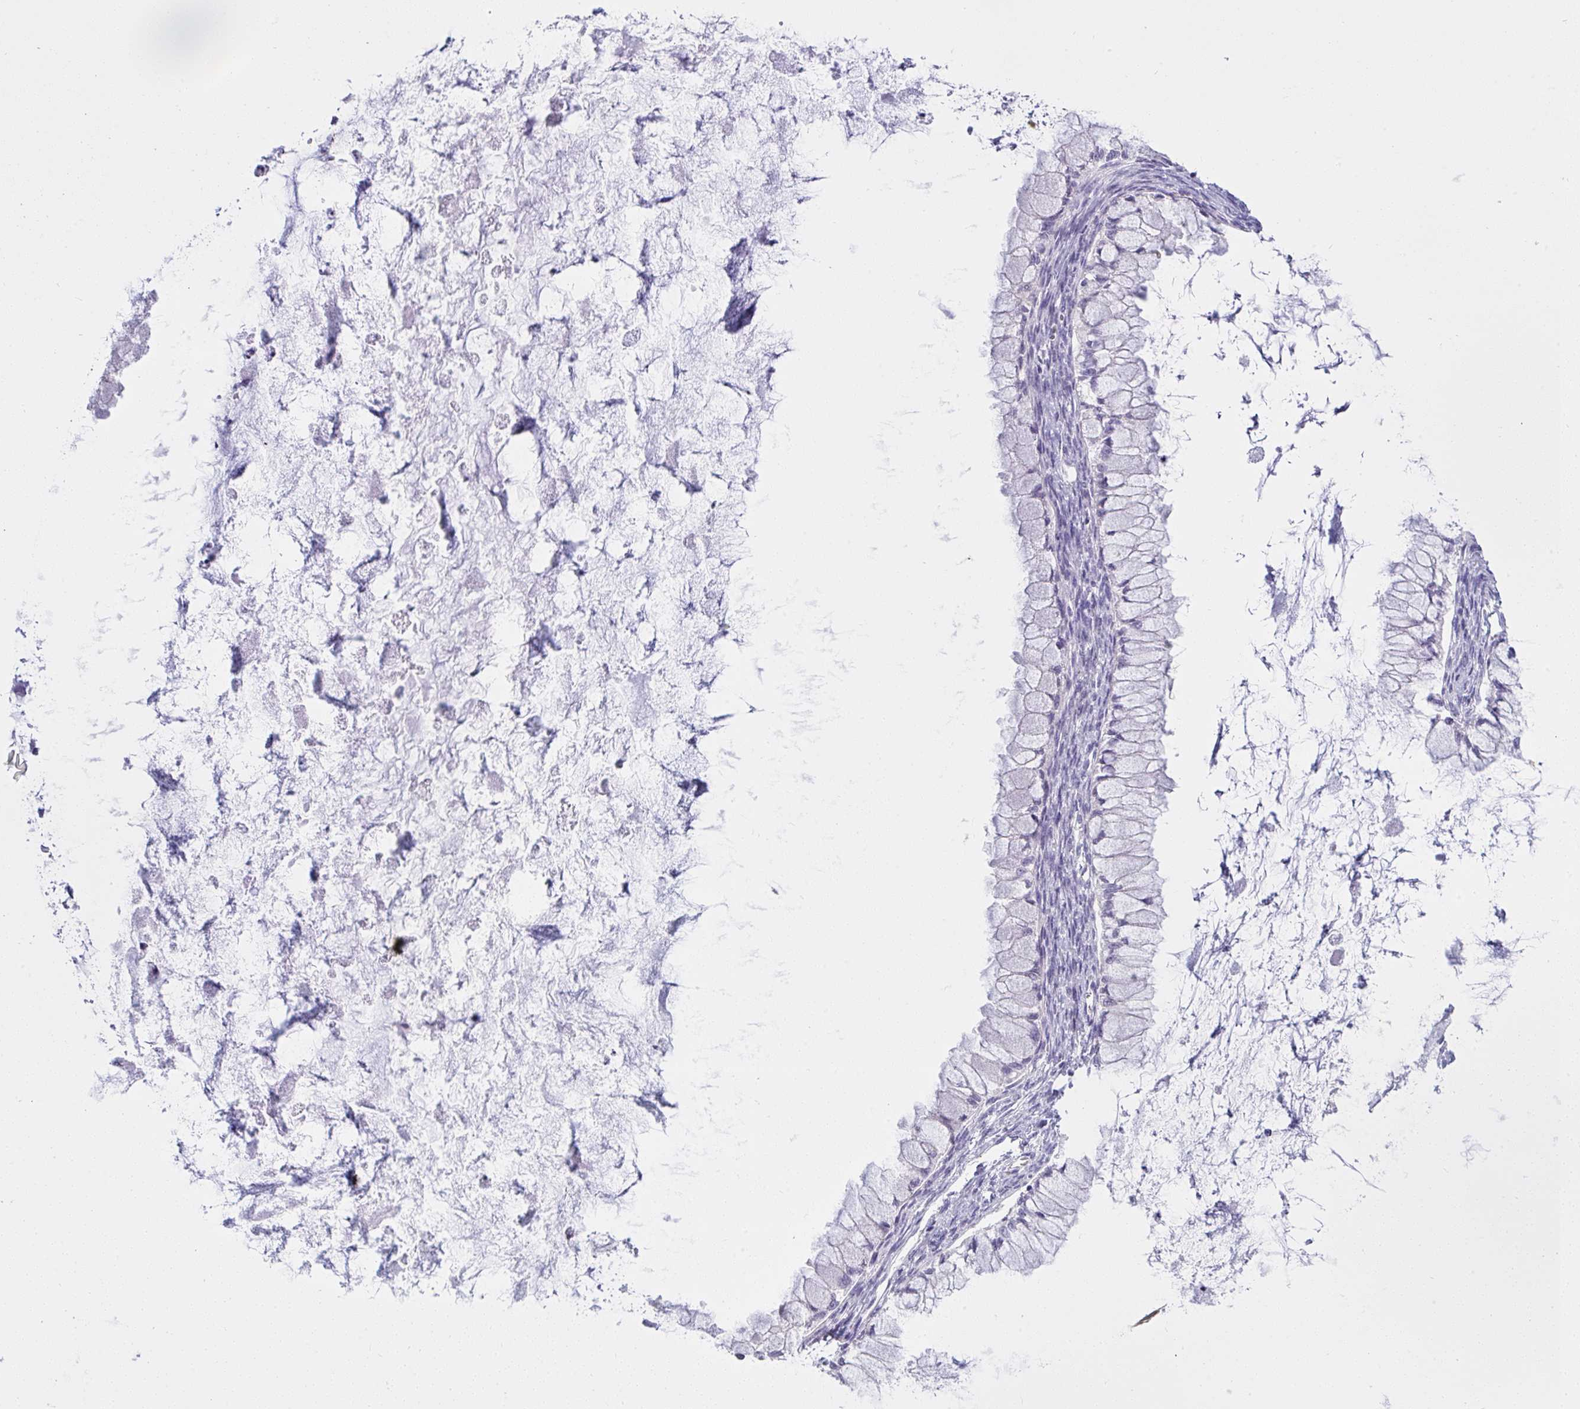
{"staining": {"intensity": "negative", "quantity": "none", "location": "none"}, "tissue": "ovarian cancer", "cell_type": "Tumor cells", "image_type": "cancer", "snomed": [{"axis": "morphology", "description": "Cystadenocarcinoma, mucinous, NOS"}, {"axis": "topography", "description": "Ovary"}], "caption": "Tumor cells are negative for protein expression in human ovarian mucinous cystadenocarcinoma.", "gene": "TMEM41A", "patient": {"sex": "female", "age": 34}}